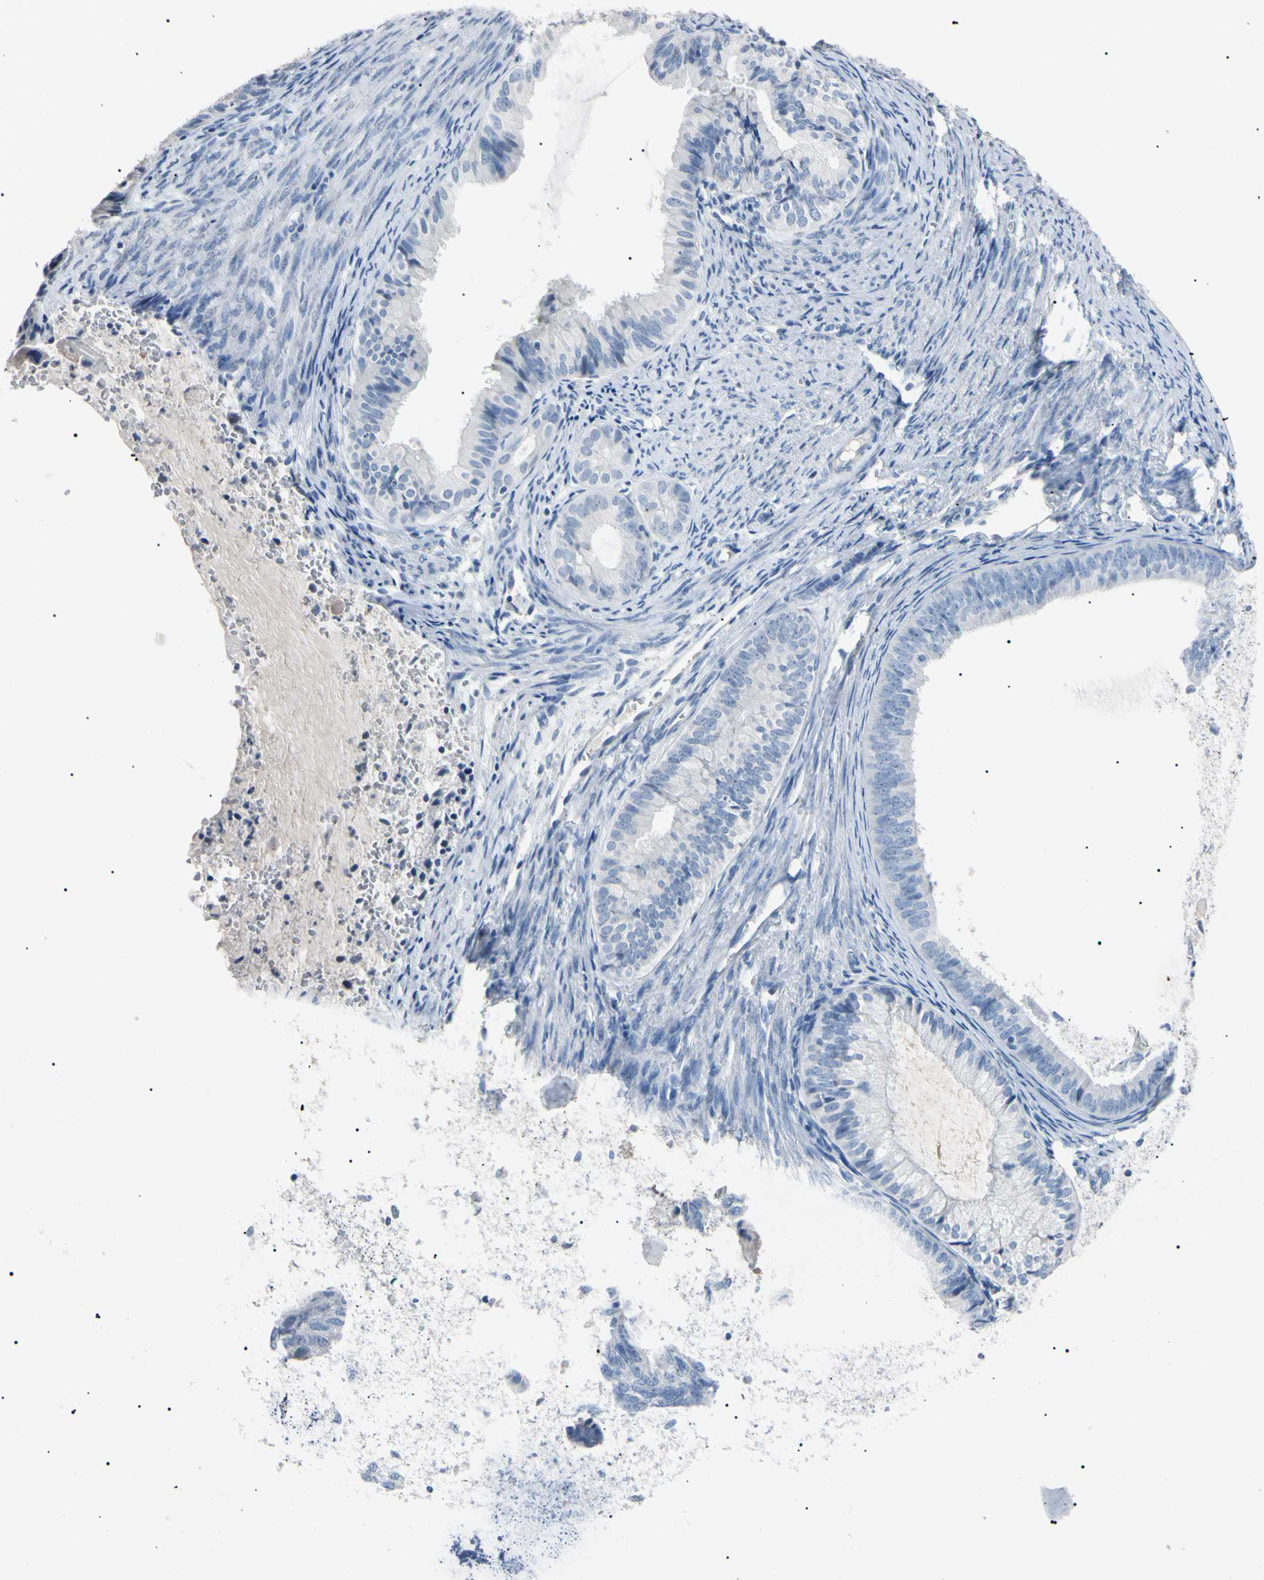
{"staining": {"intensity": "negative", "quantity": "none", "location": "none"}, "tissue": "endometrial cancer", "cell_type": "Tumor cells", "image_type": "cancer", "snomed": [{"axis": "morphology", "description": "Adenocarcinoma, NOS"}, {"axis": "topography", "description": "Endometrium"}], "caption": "The image displays no significant positivity in tumor cells of endometrial cancer.", "gene": "CGB3", "patient": {"sex": "female", "age": 86}}